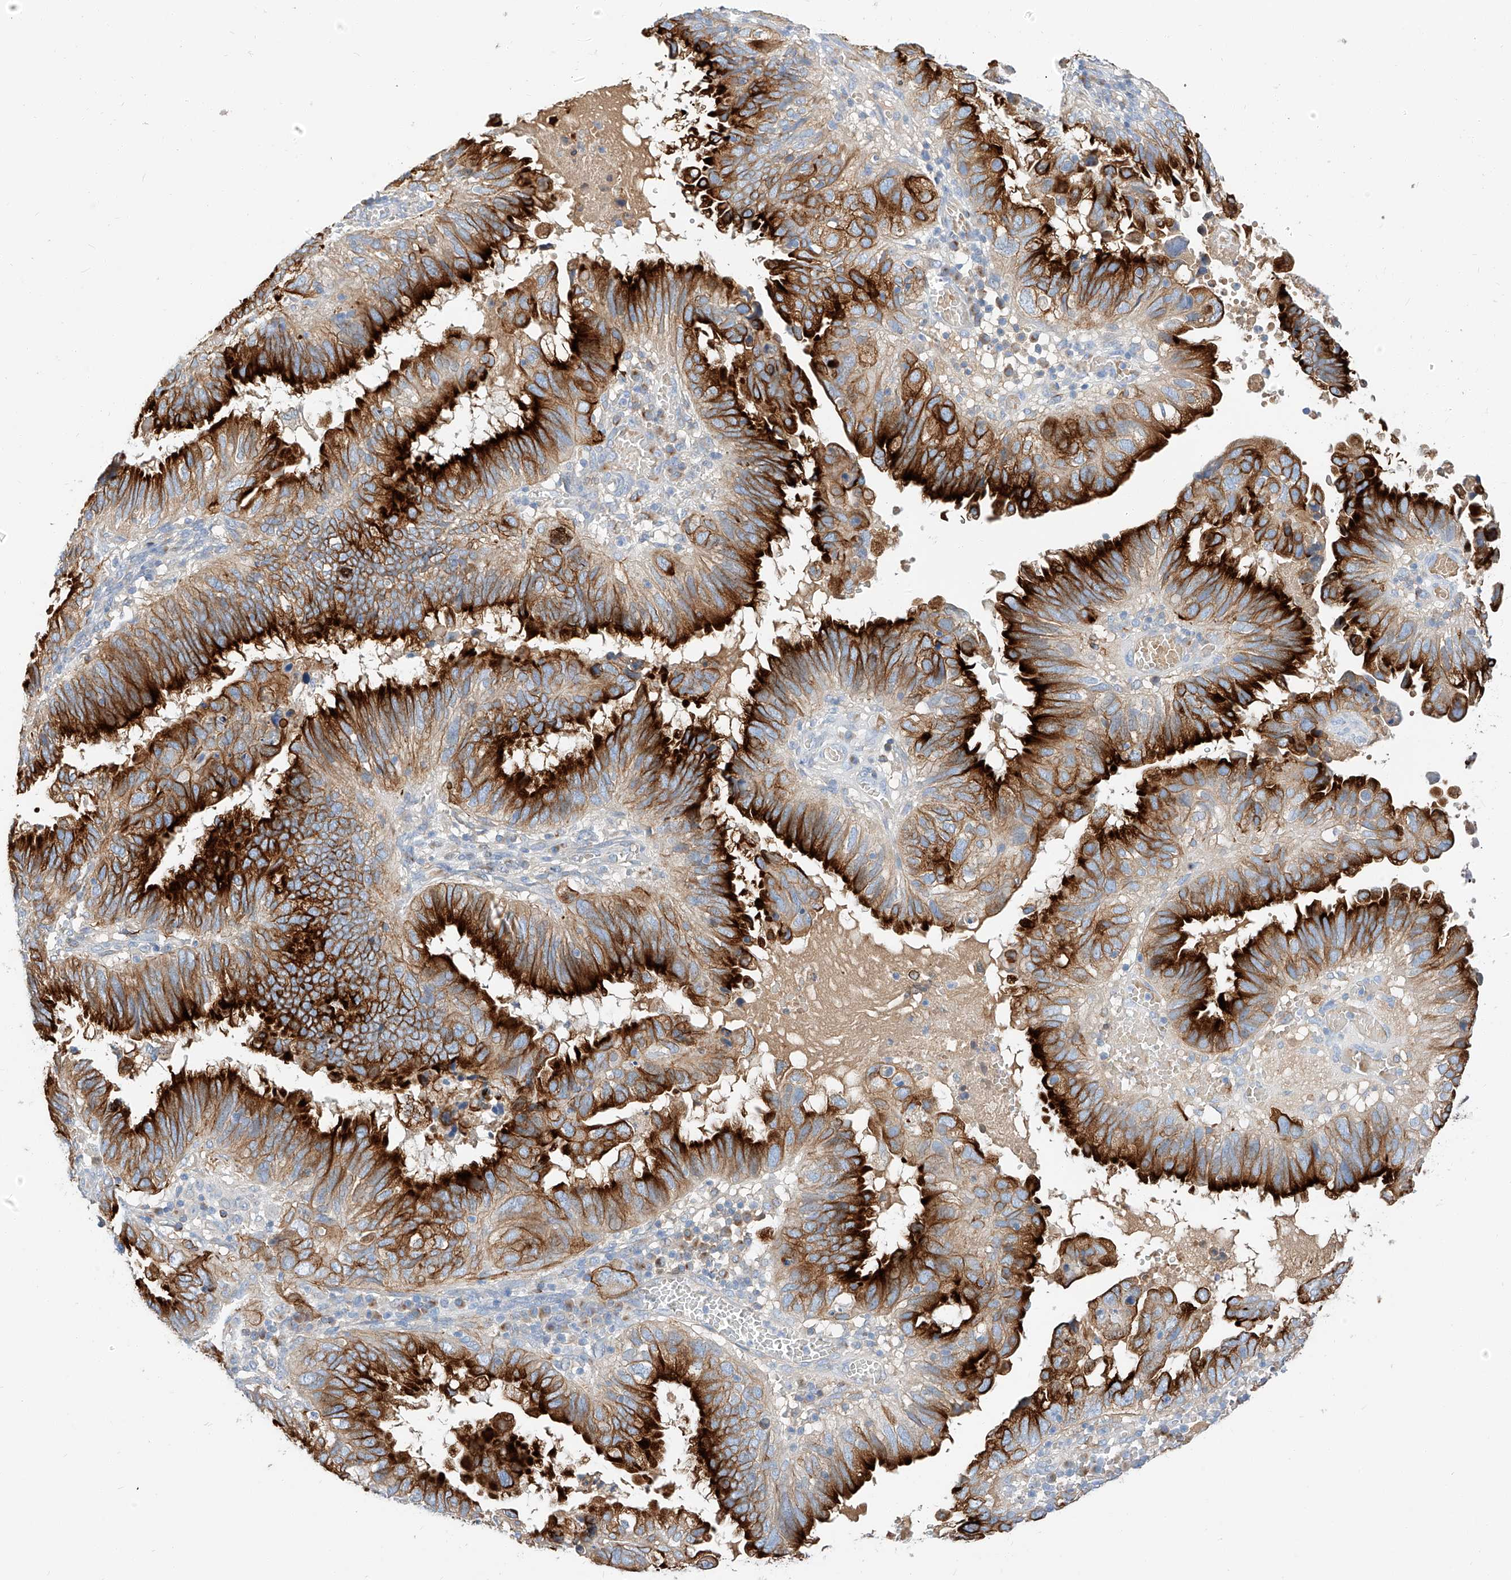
{"staining": {"intensity": "strong", "quantity": ">75%", "location": "cytoplasmic/membranous"}, "tissue": "endometrial cancer", "cell_type": "Tumor cells", "image_type": "cancer", "snomed": [{"axis": "morphology", "description": "Adenocarcinoma, NOS"}, {"axis": "topography", "description": "Uterus"}], "caption": "Brown immunohistochemical staining in human endometrial adenocarcinoma shows strong cytoplasmic/membranous expression in about >75% of tumor cells.", "gene": "MAP7", "patient": {"sex": "female", "age": 77}}